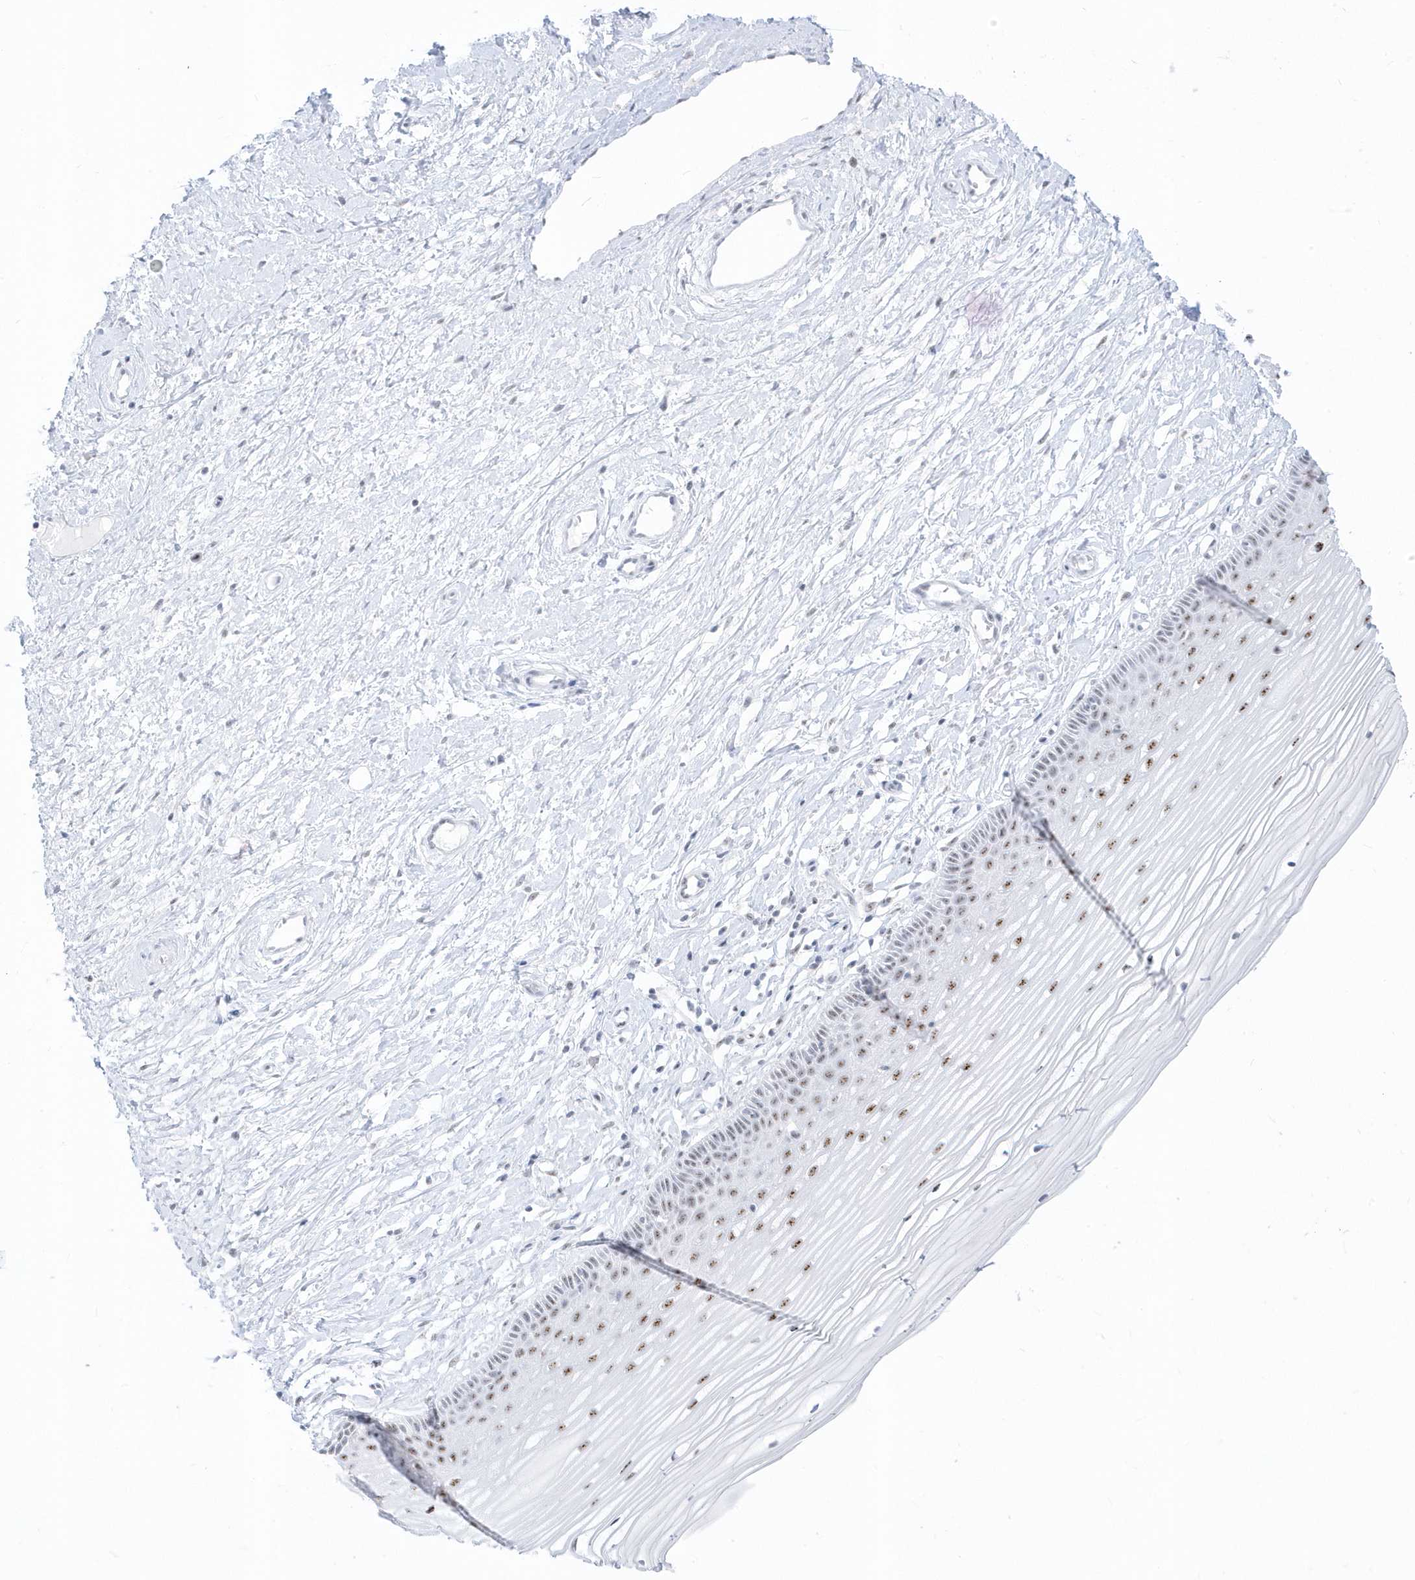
{"staining": {"intensity": "moderate", "quantity": "25%-75%", "location": "nuclear"}, "tissue": "vagina", "cell_type": "Squamous epithelial cells", "image_type": "normal", "snomed": [{"axis": "morphology", "description": "Normal tissue, NOS"}, {"axis": "topography", "description": "Vagina"}, {"axis": "topography", "description": "Cervix"}], "caption": "Squamous epithelial cells display moderate nuclear positivity in approximately 25%-75% of cells in benign vagina. The staining is performed using DAB (3,3'-diaminobenzidine) brown chromogen to label protein expression. The nuclei are counter-stained blue using hematoxylin.", "gene": "PLEKHN1", "patient": {"sex": "female", "age": 40}}